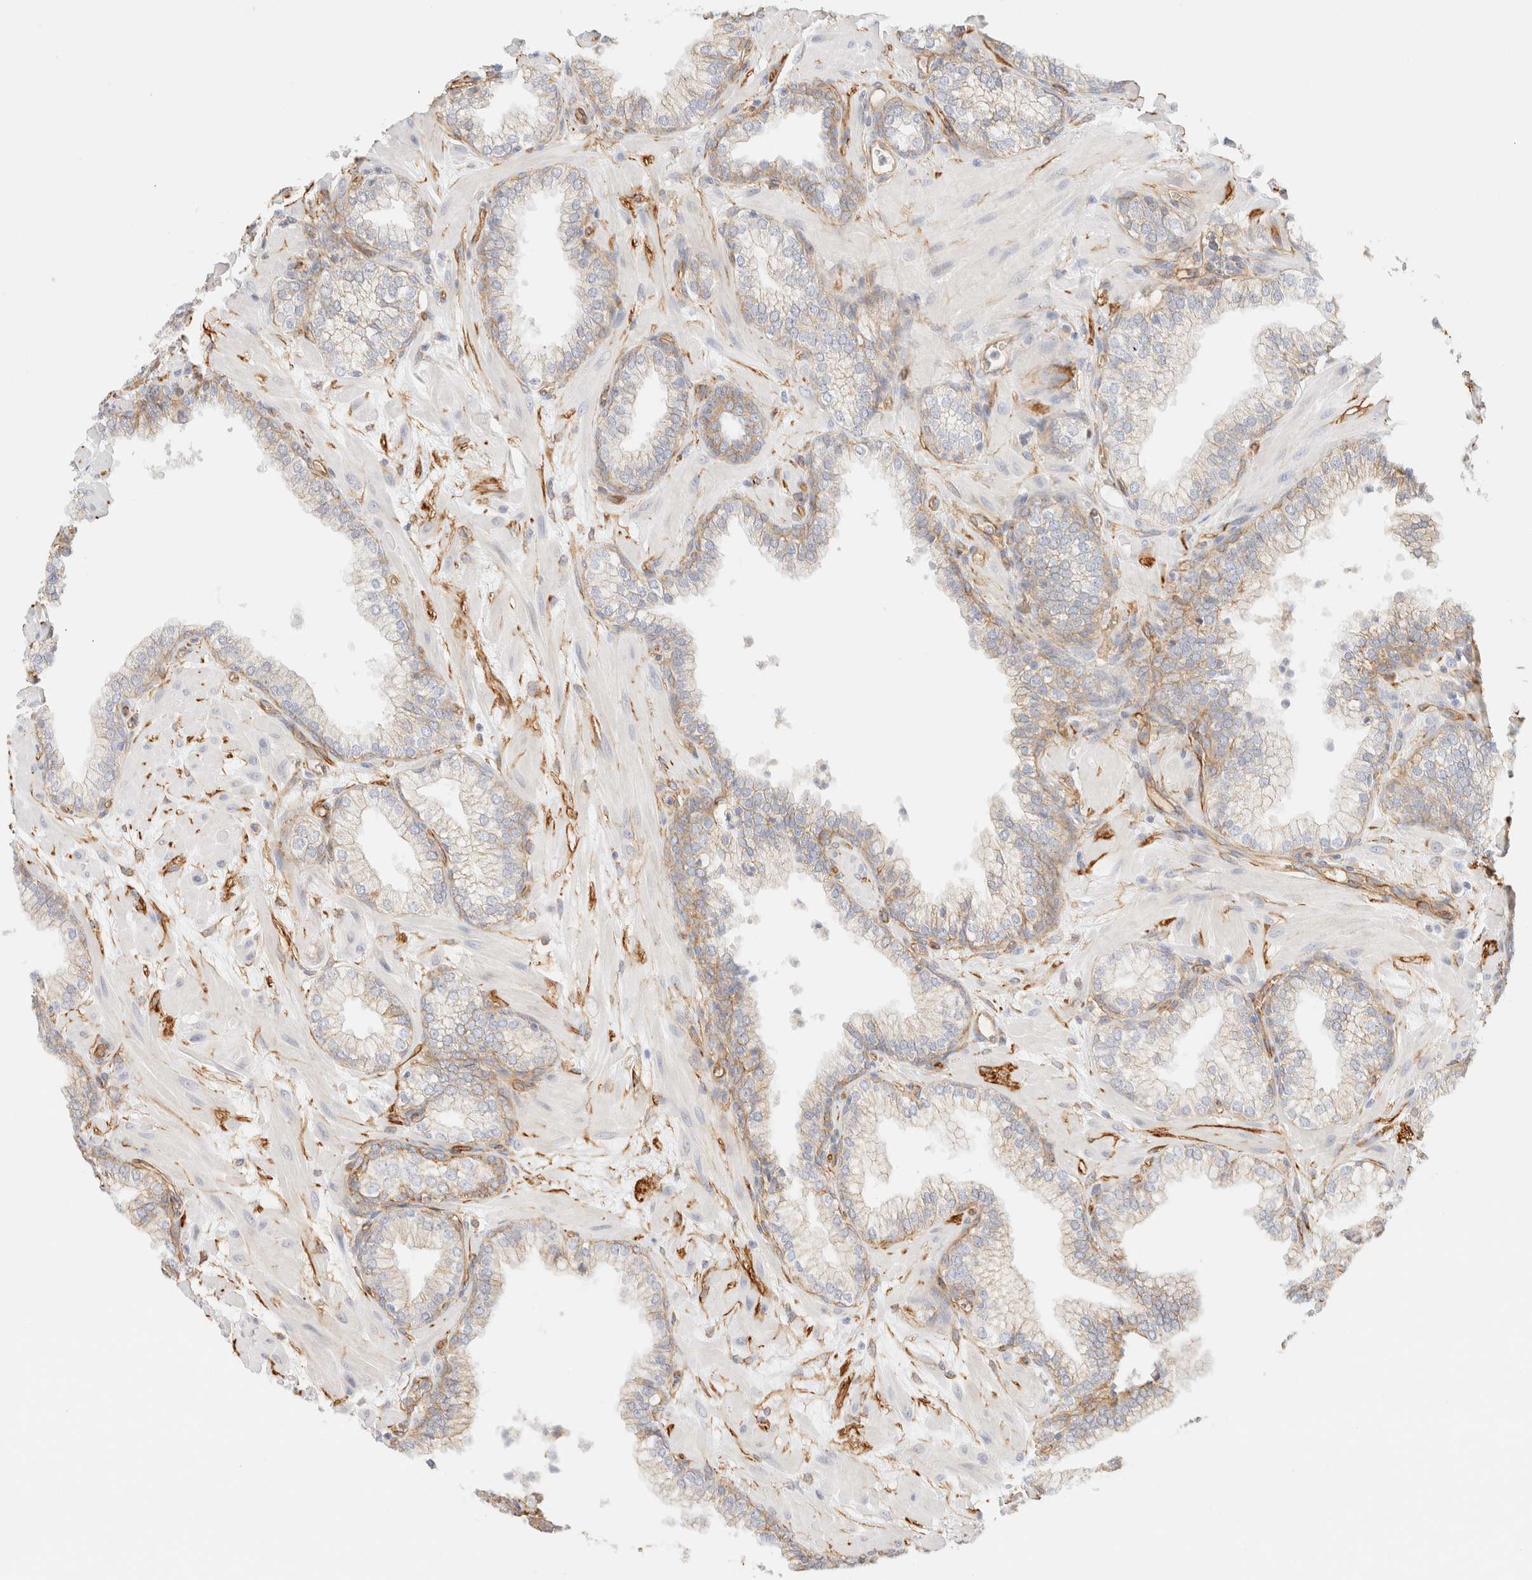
{"staining": {"intensity": "moderate", "quantity": "25%-75%", "location": "cytoplasmic/membranous"}, "tissue": "prostate", "cell_type": "Glandular cells", "image_type": "normal", "snomed": [{"axis": "morphology", "description": "Normal tissue, NOS"}, {"axis": "morphology", "description": "Urothelial carcinoma, Low grade"}, {"axis": "topography", "description": "Urinary bladder"}, {"axis": "topography", "description": "Prostate"}], "caption": "Moderate cytoplasmic/membranous positivity for a protein is appreciated in approximately 25%-75% of glandular cells of normal prostate using IHC.", "gene": "CYB5R4", "patient": {"sex": "male", "age": 60}}